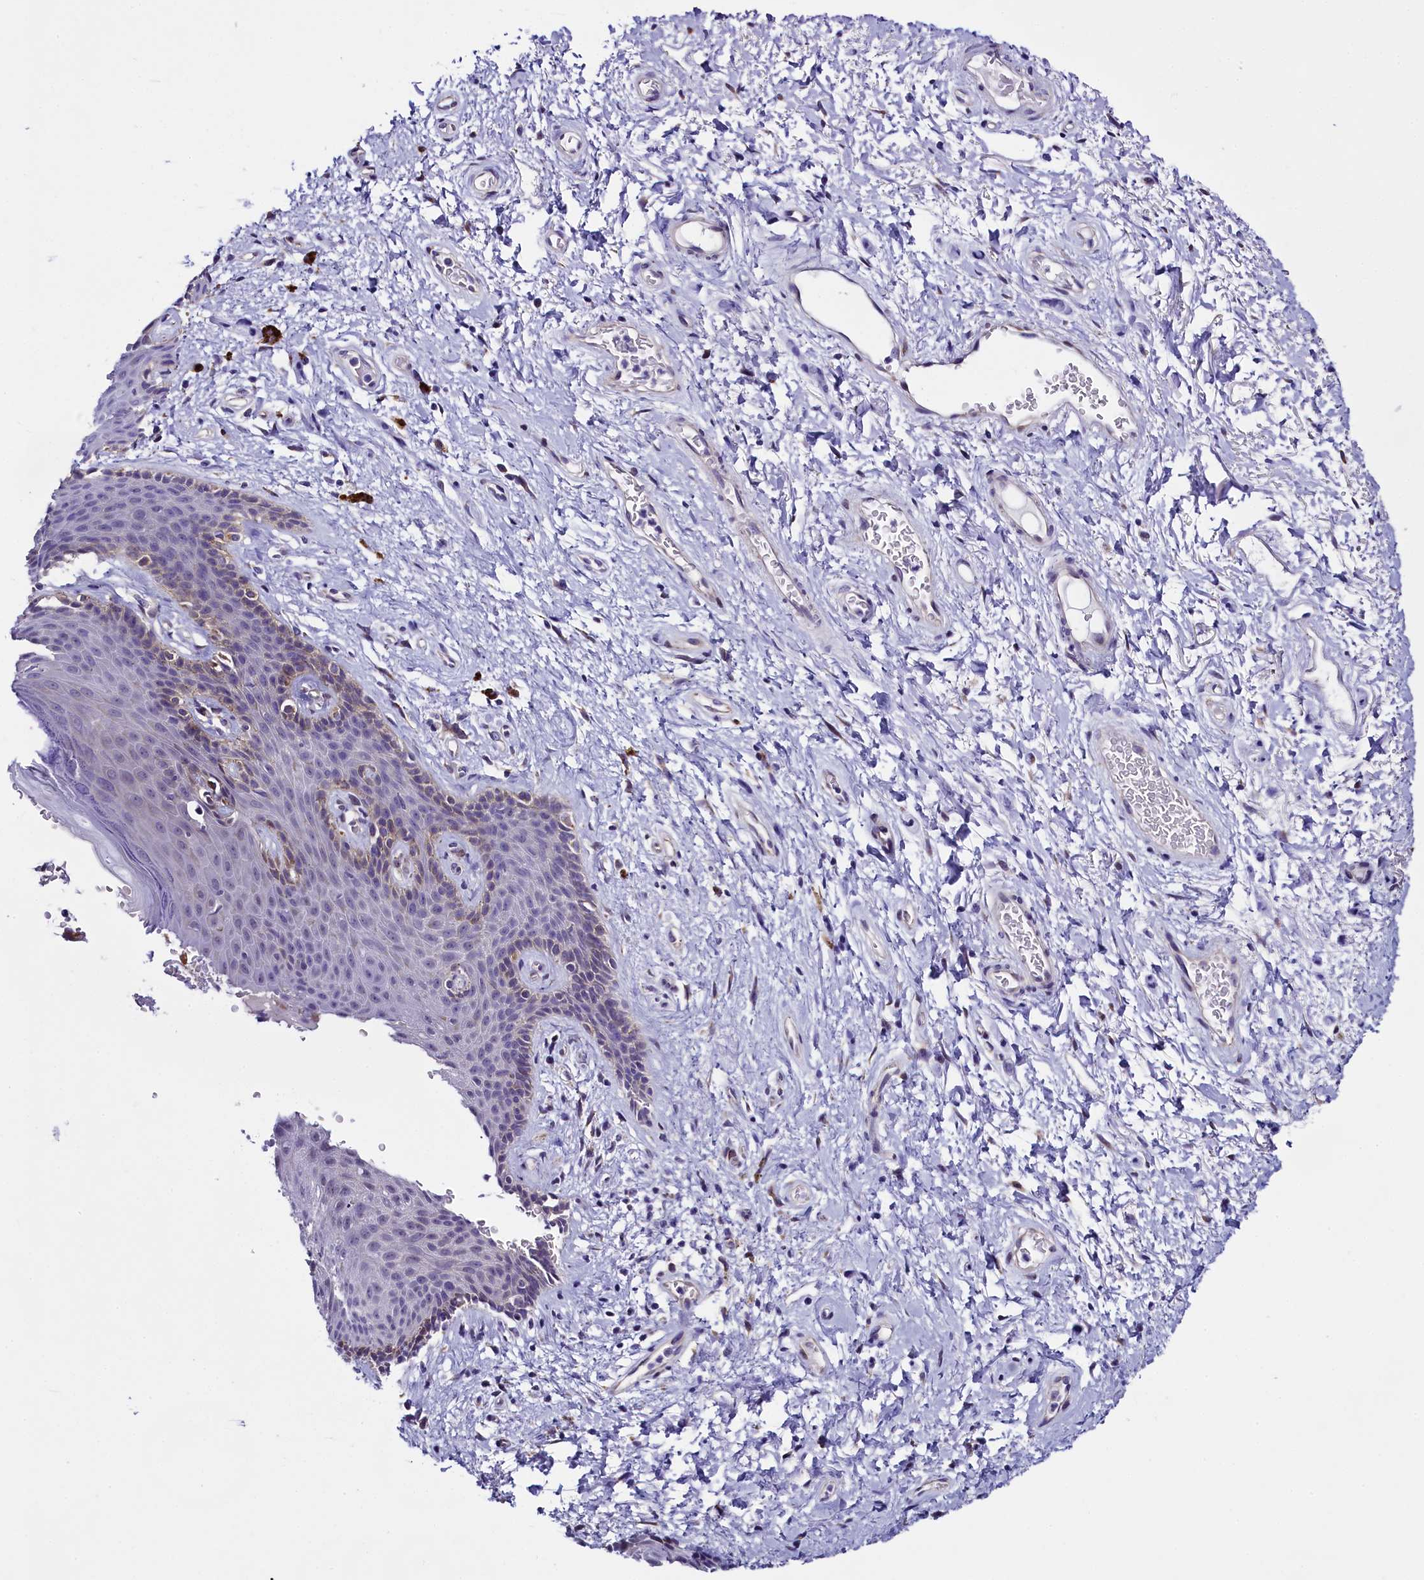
{"staining": {"intensity": "weak", "quantity": "<25%", "location": "cytoplasmic/membranous"}, "tissue": "skin", "cell_type": "Epidermal cells", "image_type": "normal", "snomed": [{"axis": "morphology", "description": "Normal tissue, NOS"}, {"axis": "topography", "description": "Anal"}], "caption": "Micrograph shows no protein staining in epidermal cells of benign skin. Nuclei are stained in blue.", "gene": "UACA", "patient": {"sex": "female", "age": 46}}